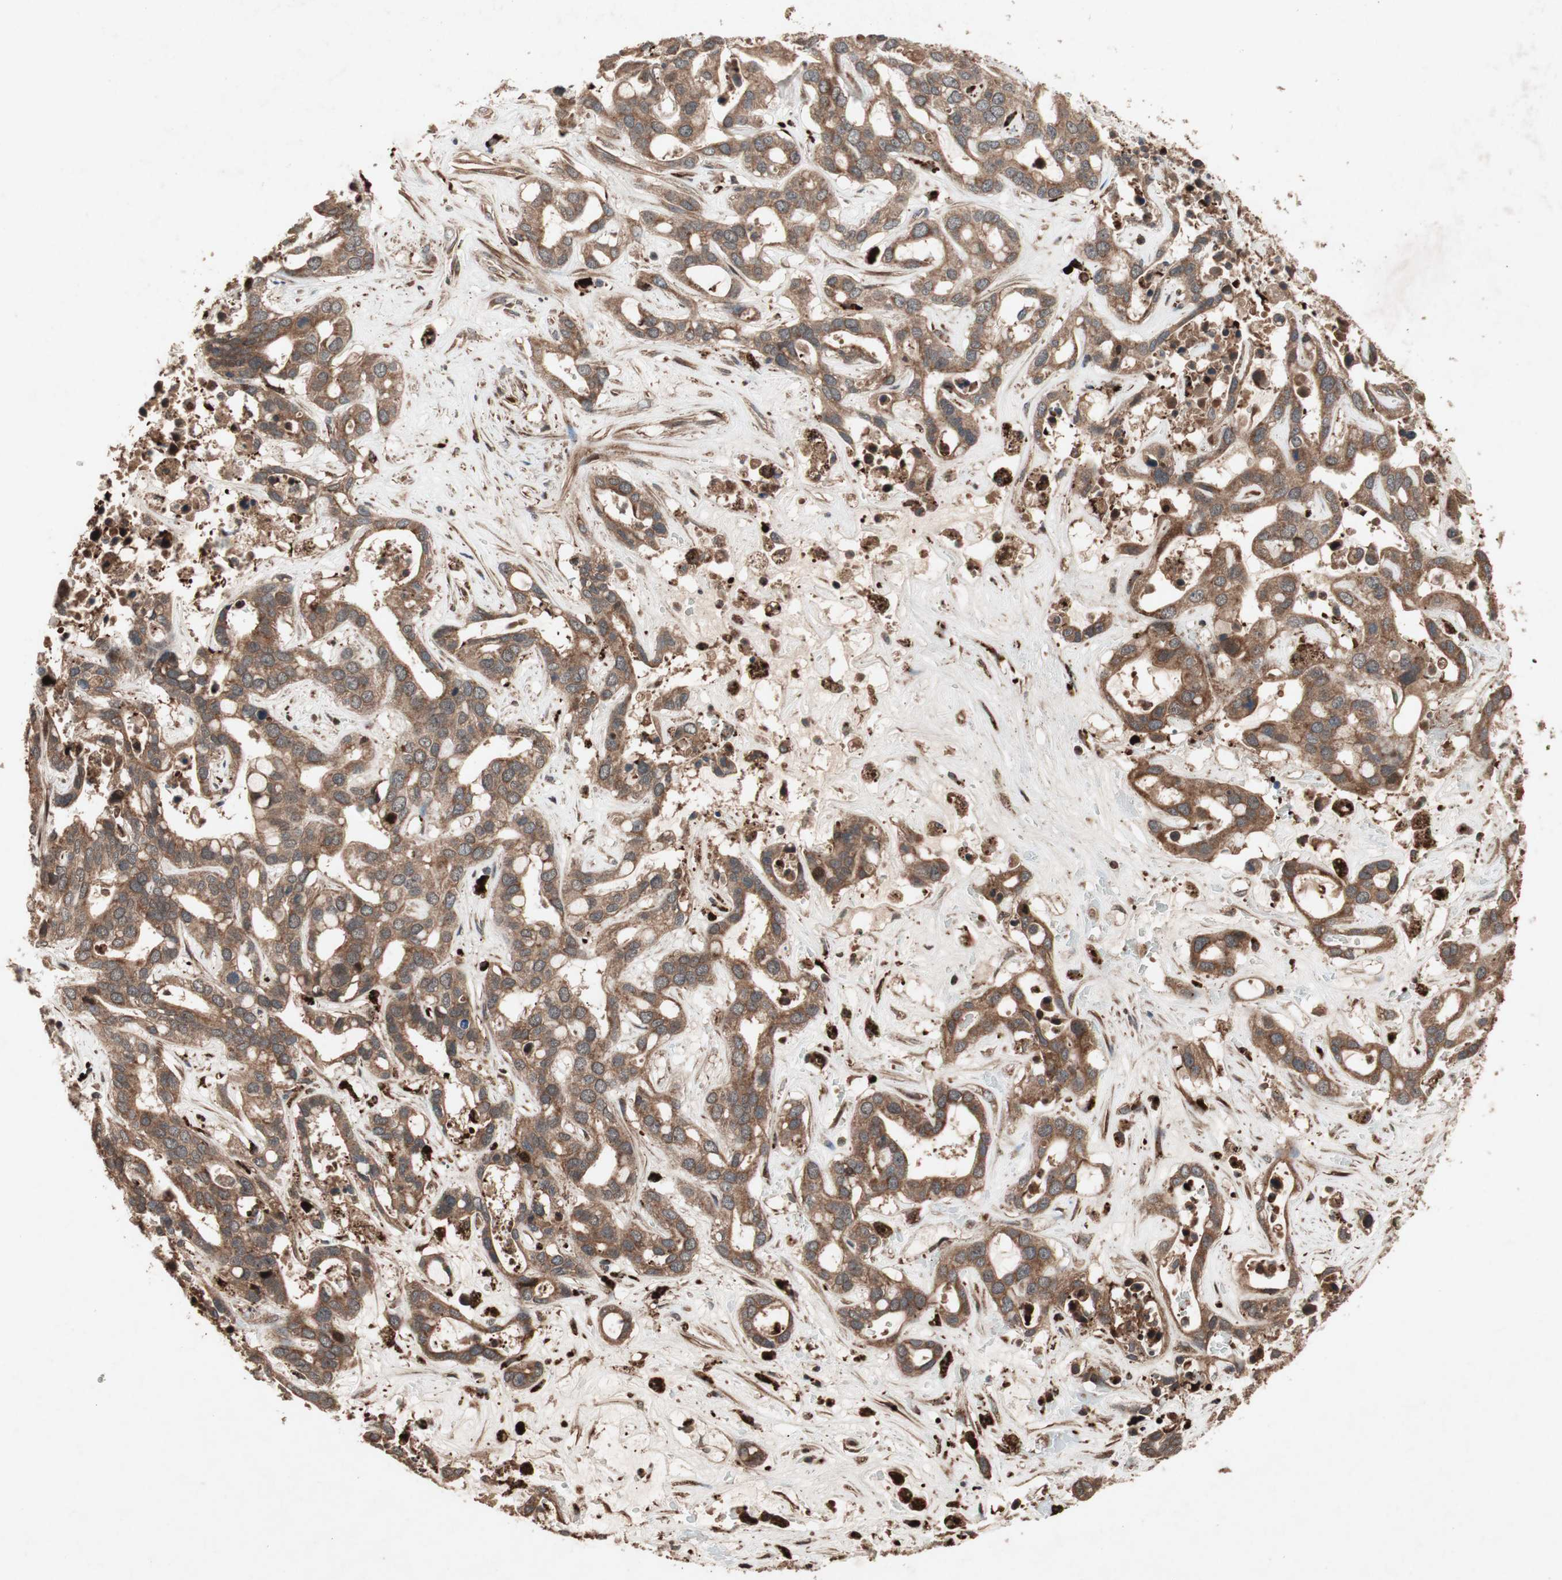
{"staining": {"intensity": "strong", "quantity": ">75%", "location": "cytoplasmic/membranous"}, "tissue": "liver cancer", "cell_type": "Tumor cells", "image_type": "cancer", "snomed": [{"axis": "morphology", "description": "Cholangiocarcinoma"}, {"axis": "topography", "description": "Liver"}], "caption": "Liver cancer stained with a brown dye reveals strong cytoplasmic/membranous positive expression in about >75% of tumor cells.", "gene": "RAB1A", "patient": {"sex": "female", "age": 65}}